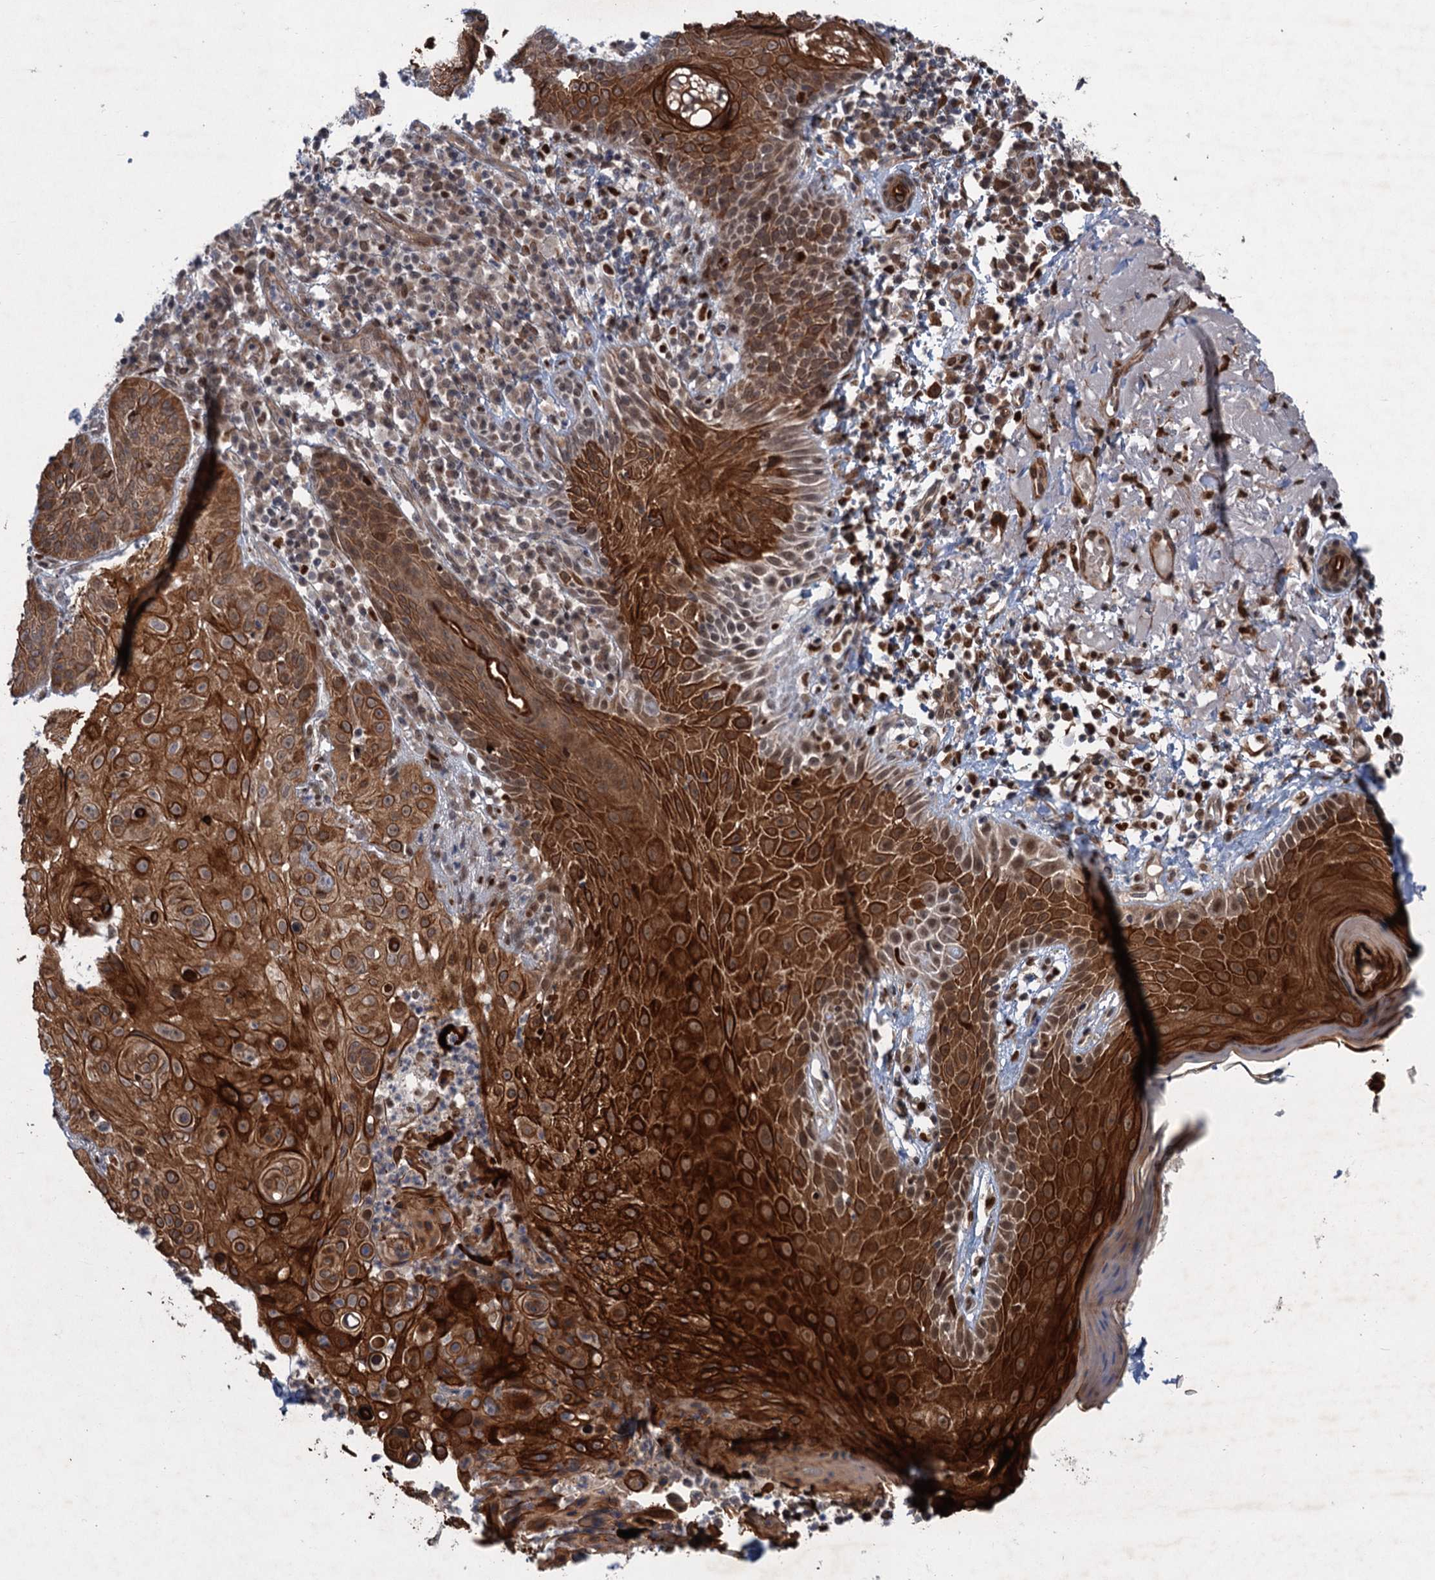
{"staining": {"intensity": "strong", "quantity": ">75%", "location": "cytoplasmic/membranous"}, "tissue": "skin cancer", "cell_type": "Tumor cells", "image_type": "cancer", "snomed": [{"axis": "morphology", "description": "Normal tissue, NOS"}, {"axis": "morphology", "description": "Basal cell carcinoma"}, {"axis": "topography", "description": "Skin"}], "caption": "An image of basal cell carcinoma (skin) stained for a protein reveals strong cytoplasmic/membranous brown staining in tumor cells.", "gene": "TTC31", "patient": {"sex": "male", "age": 93}}